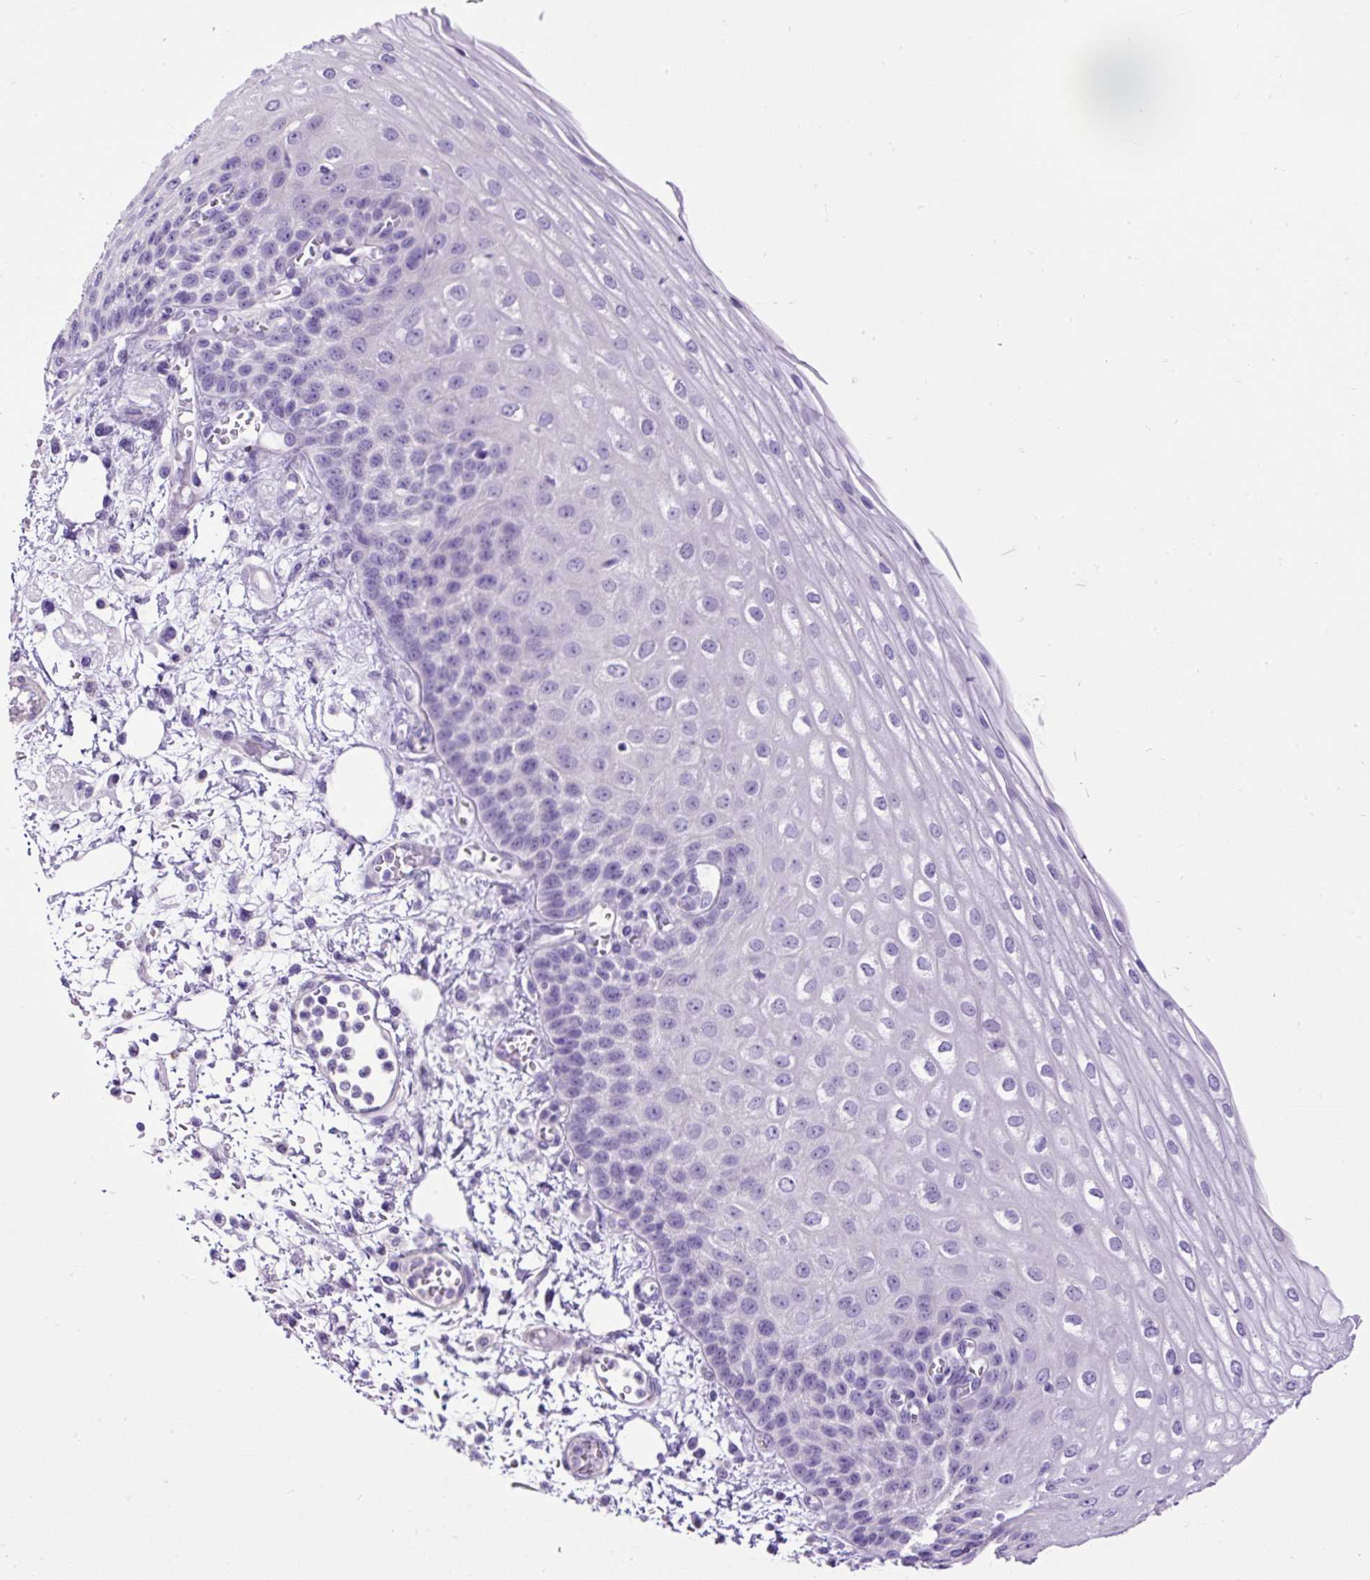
{"staining": {"intensity": "negative", "quantity": "none", "location": "none"}, "tissue": "esophagus", "cell_type": "Squamous epithelial cells", "image_type": "normal", "snomed": [{"axis": "morphology", "description": "Normal tissue, NOS"}, {"axis": "morphology", "description": "Adenocarcinoma, NOS"}, {"axis": "topography", "description": "Esophagus"}], "caption": "High magnification brightfield microscopy of normal esophagus stained with DAB (brown) and counterstained with hematoxylin (blue): squamous epithelial cells show no significant staining. The staining is performed using DAB (3,3'-diaminobenzidine) brown chromogen with nuclei counter-stained in using hematoxylin.", "gene": "PDIA2", "patient": {"sex": "male", "age": 81}}